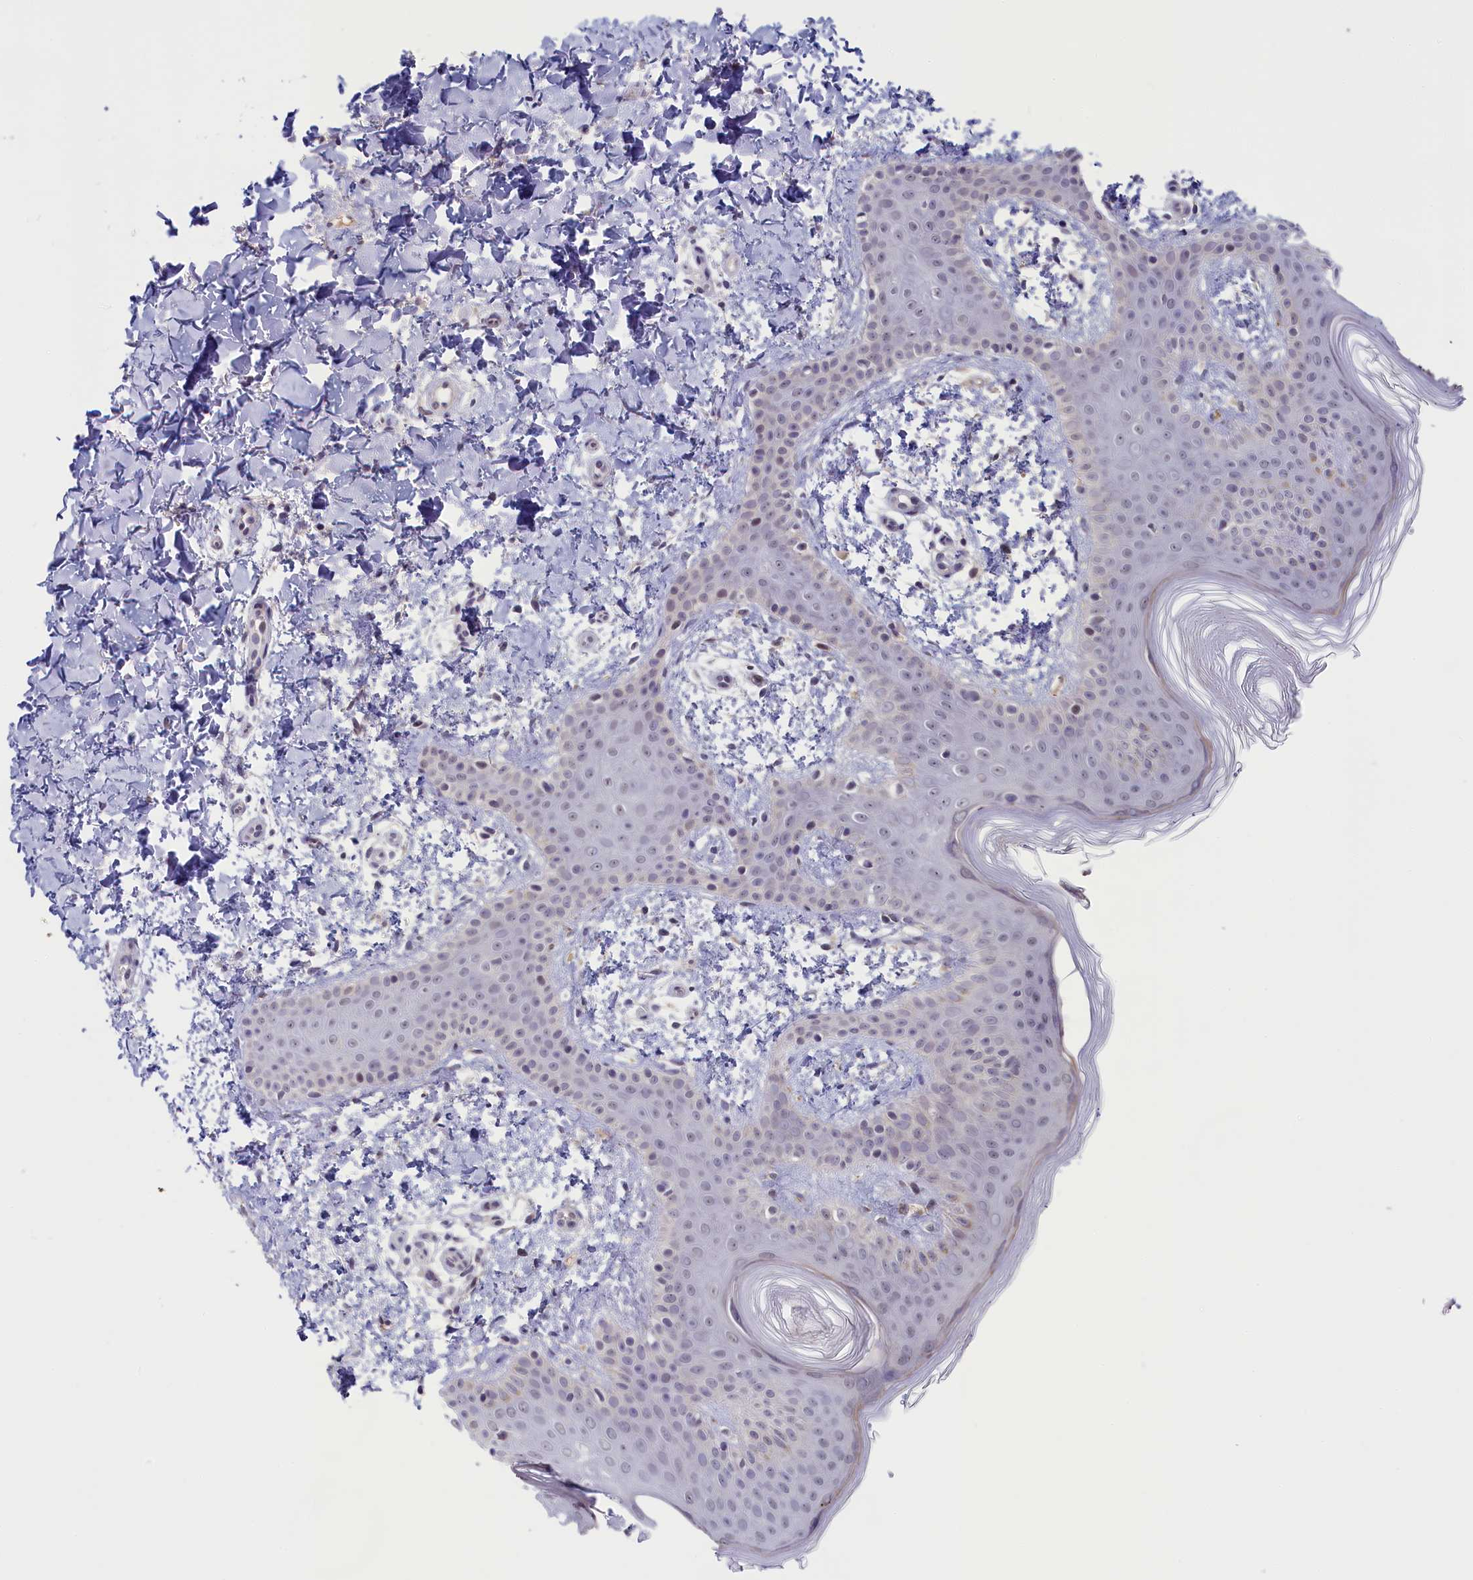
{"staining": {"intensity": "negative", "quantity": "none", "location": "none"}, "tissue": "skin", "cell_type": "Fibroblasts", "image_type": "normal", "snomed": [{"axis": "morphology", "description": "Normal tissue, NOS"}, {"axis": "topography", "description": "Skin"}], "caption": "High power microscopy histopathology image of an immunohistochemistry micrograph of benign skin, revealing no significant positivity in fibroblasts.", "gene": "CRAMP1", "patient": {"sex": "male", "age": 36}}